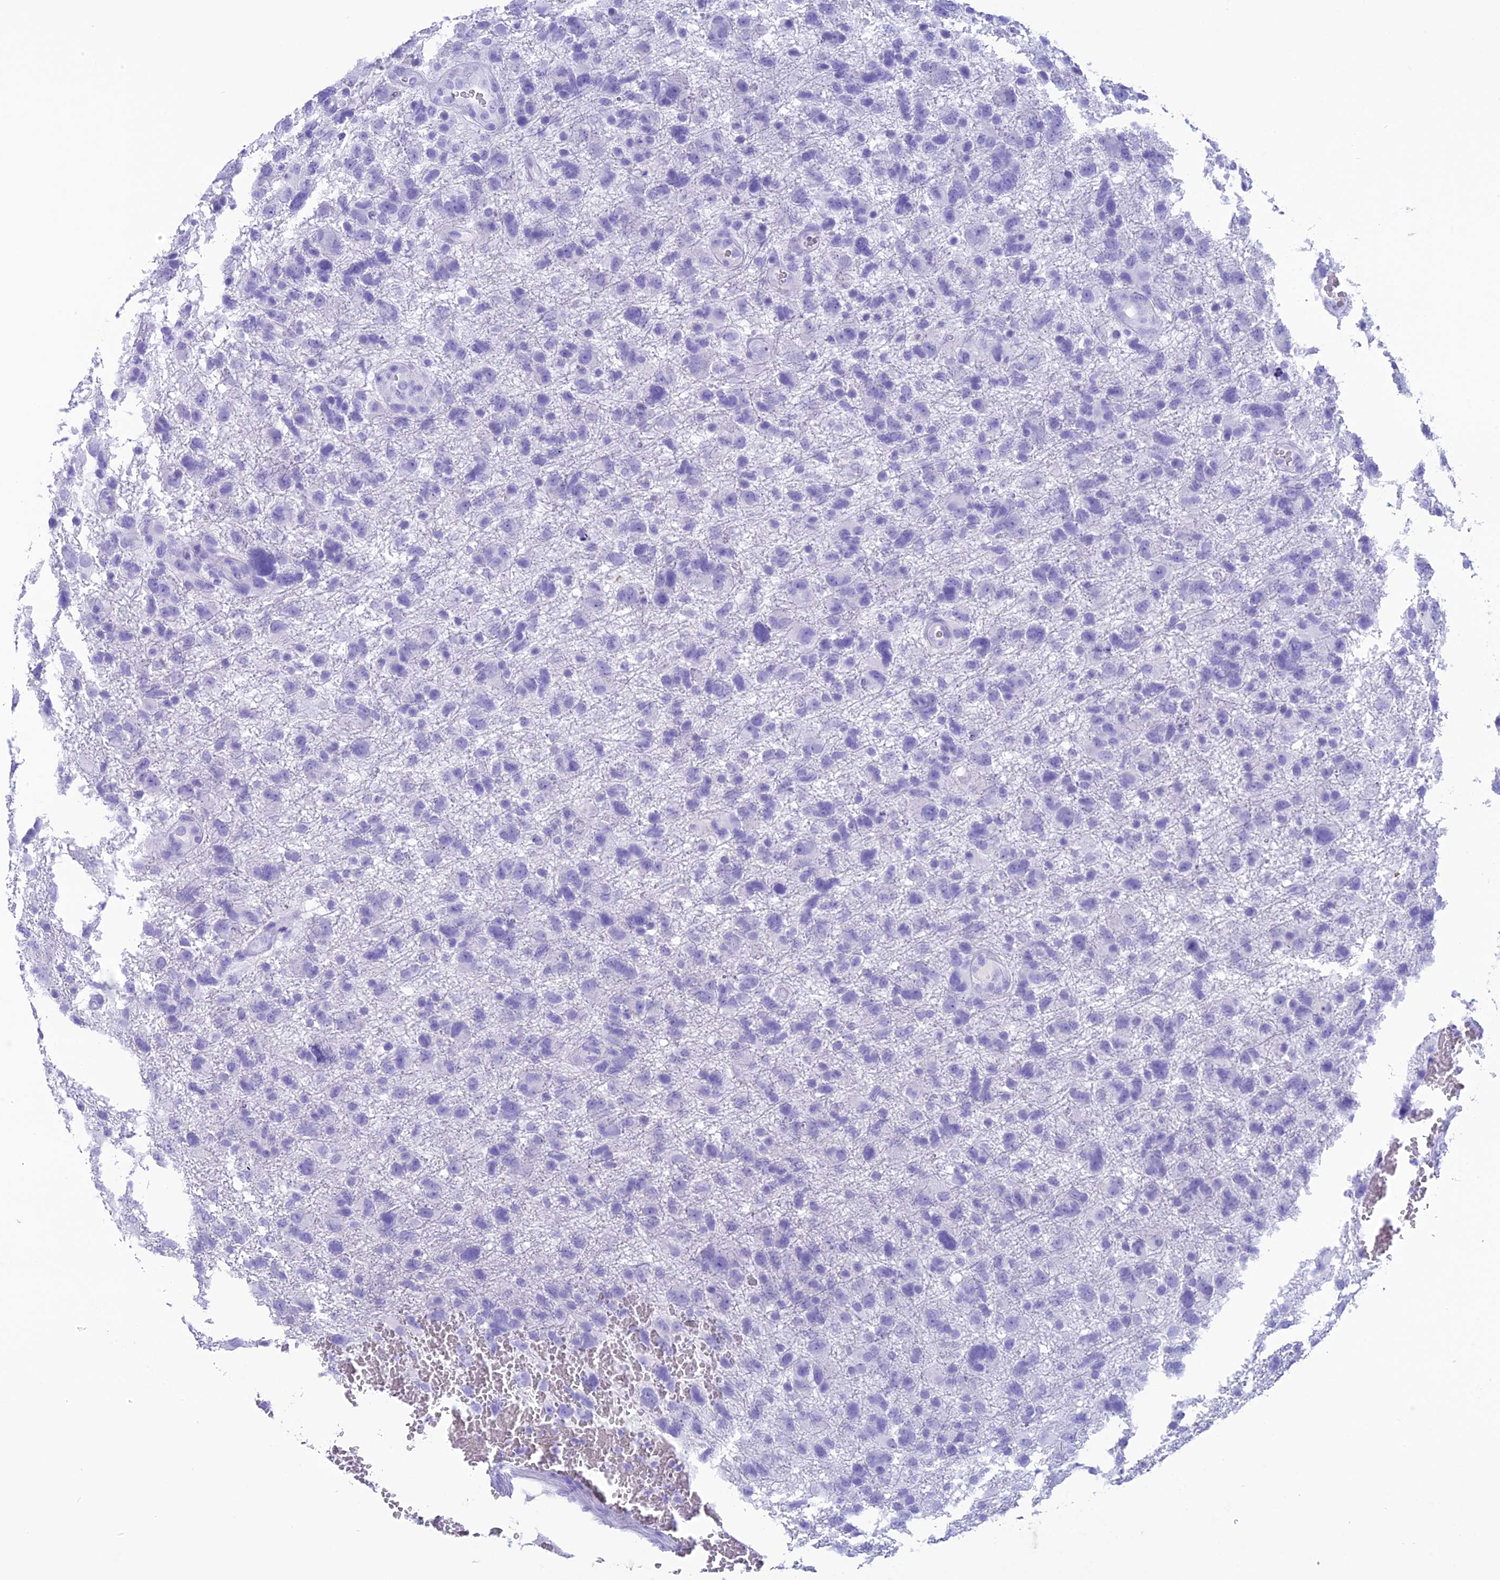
{"staining": {"intensity": "negative", "quantity": "none", "location": "none"}, "tissue": "glioma", "cell_type": "Tumor cells", "image_type": "cancer", "snomed": [{"axis": "morphology", "description": "Glioma, malignant, High grade"}, {"axis": "topography", "description": "Brain"}], "caption": "Malignant high-grade glioma was stained to show a protein in brown. There is no significant staining in tumor cells. Nuclei are stained in blue.", "gene": "TRAM1L1", "patient": {"sex": "male", "age": 61}}